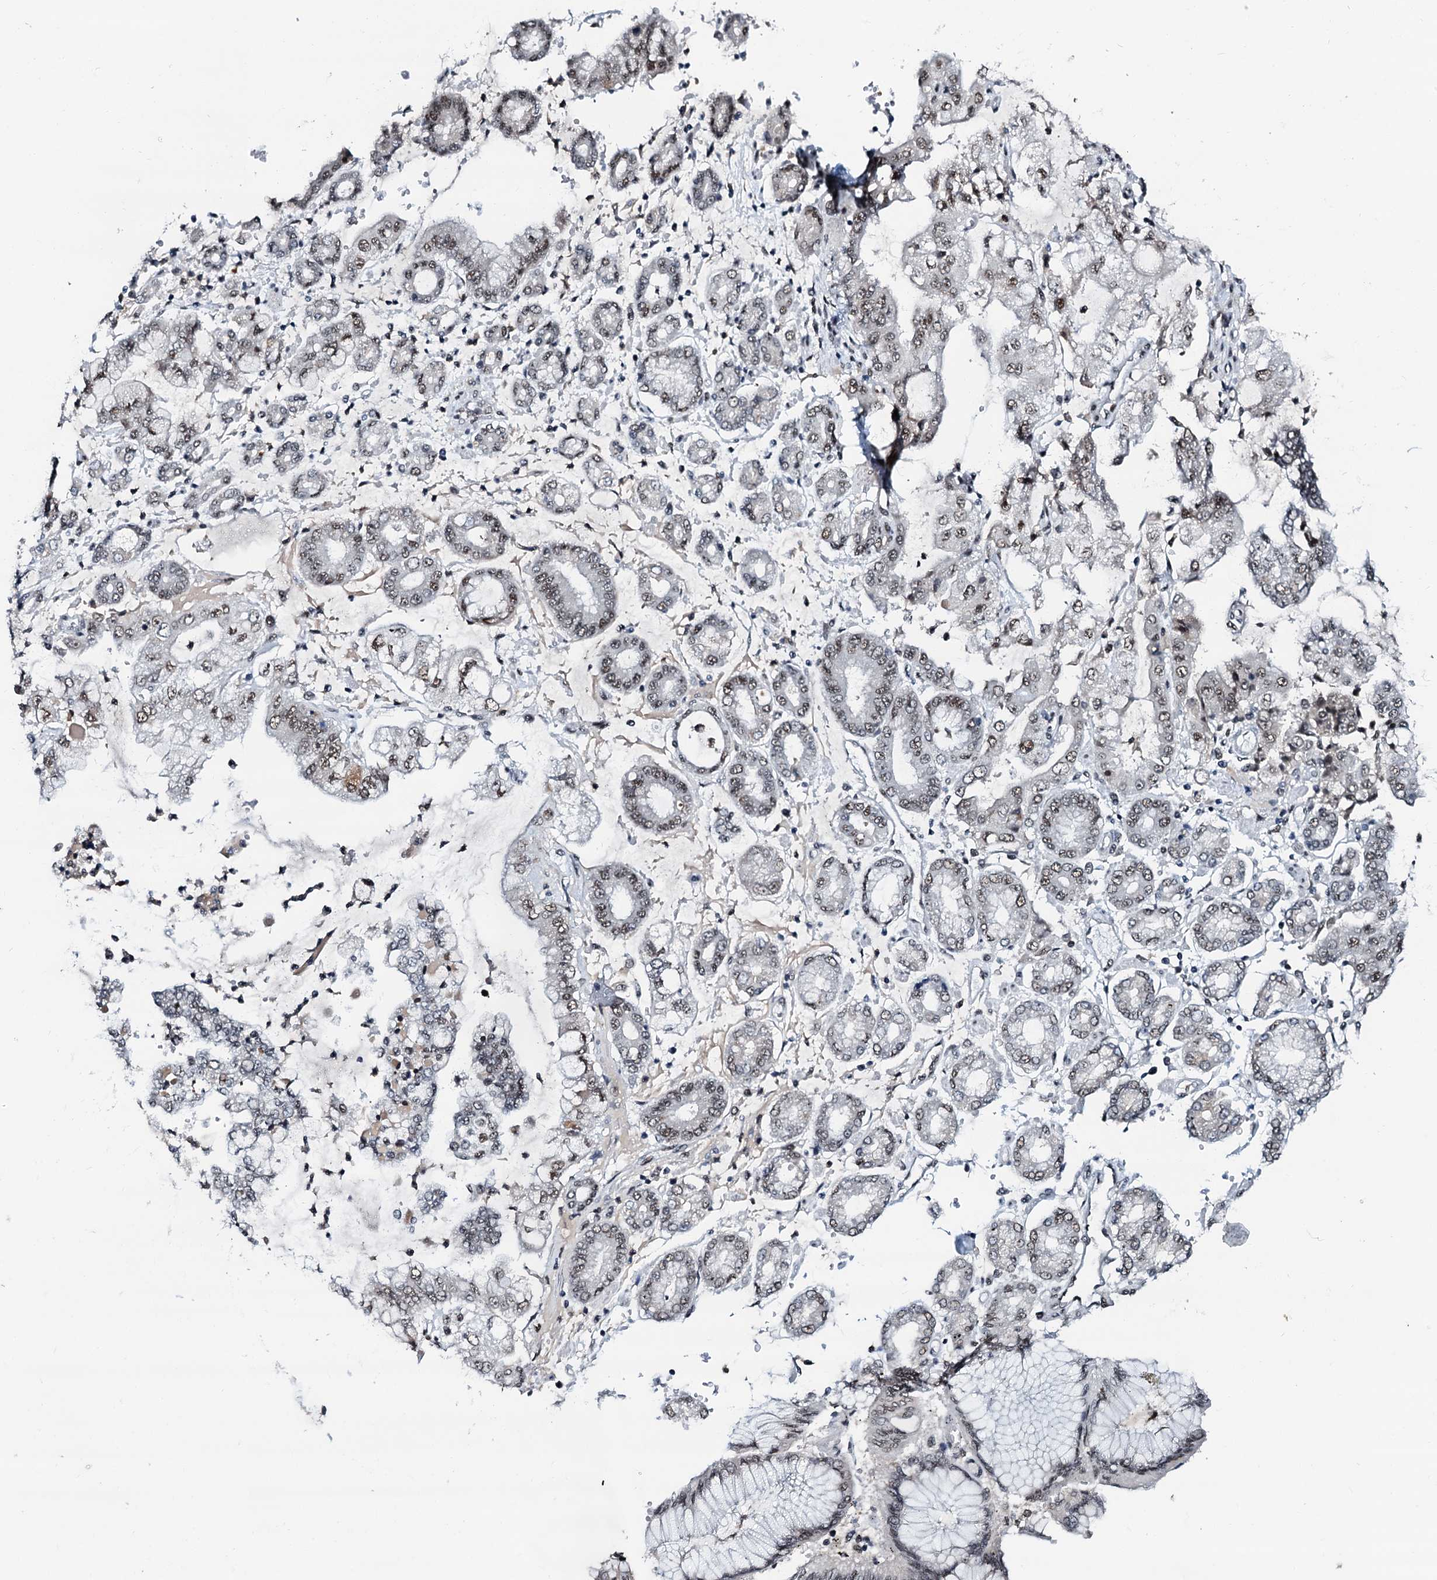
{"staining": {"intensity": "weak", "quantity": ">75%", "location": "nuclear"}, "tissue": "stomach cancer", "cell_type": "Tumor cells", "image_type": "cancer", "snomed": [{"axis": "morphology", "description": "Adenocarcinoma, NOS"}, {"axis": "topography", "description": "Stomach"}], "caption": "This histopathology image exhibits IHC staining of stomach cancer, with low weak nuclear positivity in approximately >75% of tumor cells.", "gene": "SNRPD1", "patient": {"sex": "male", "age": 76}}